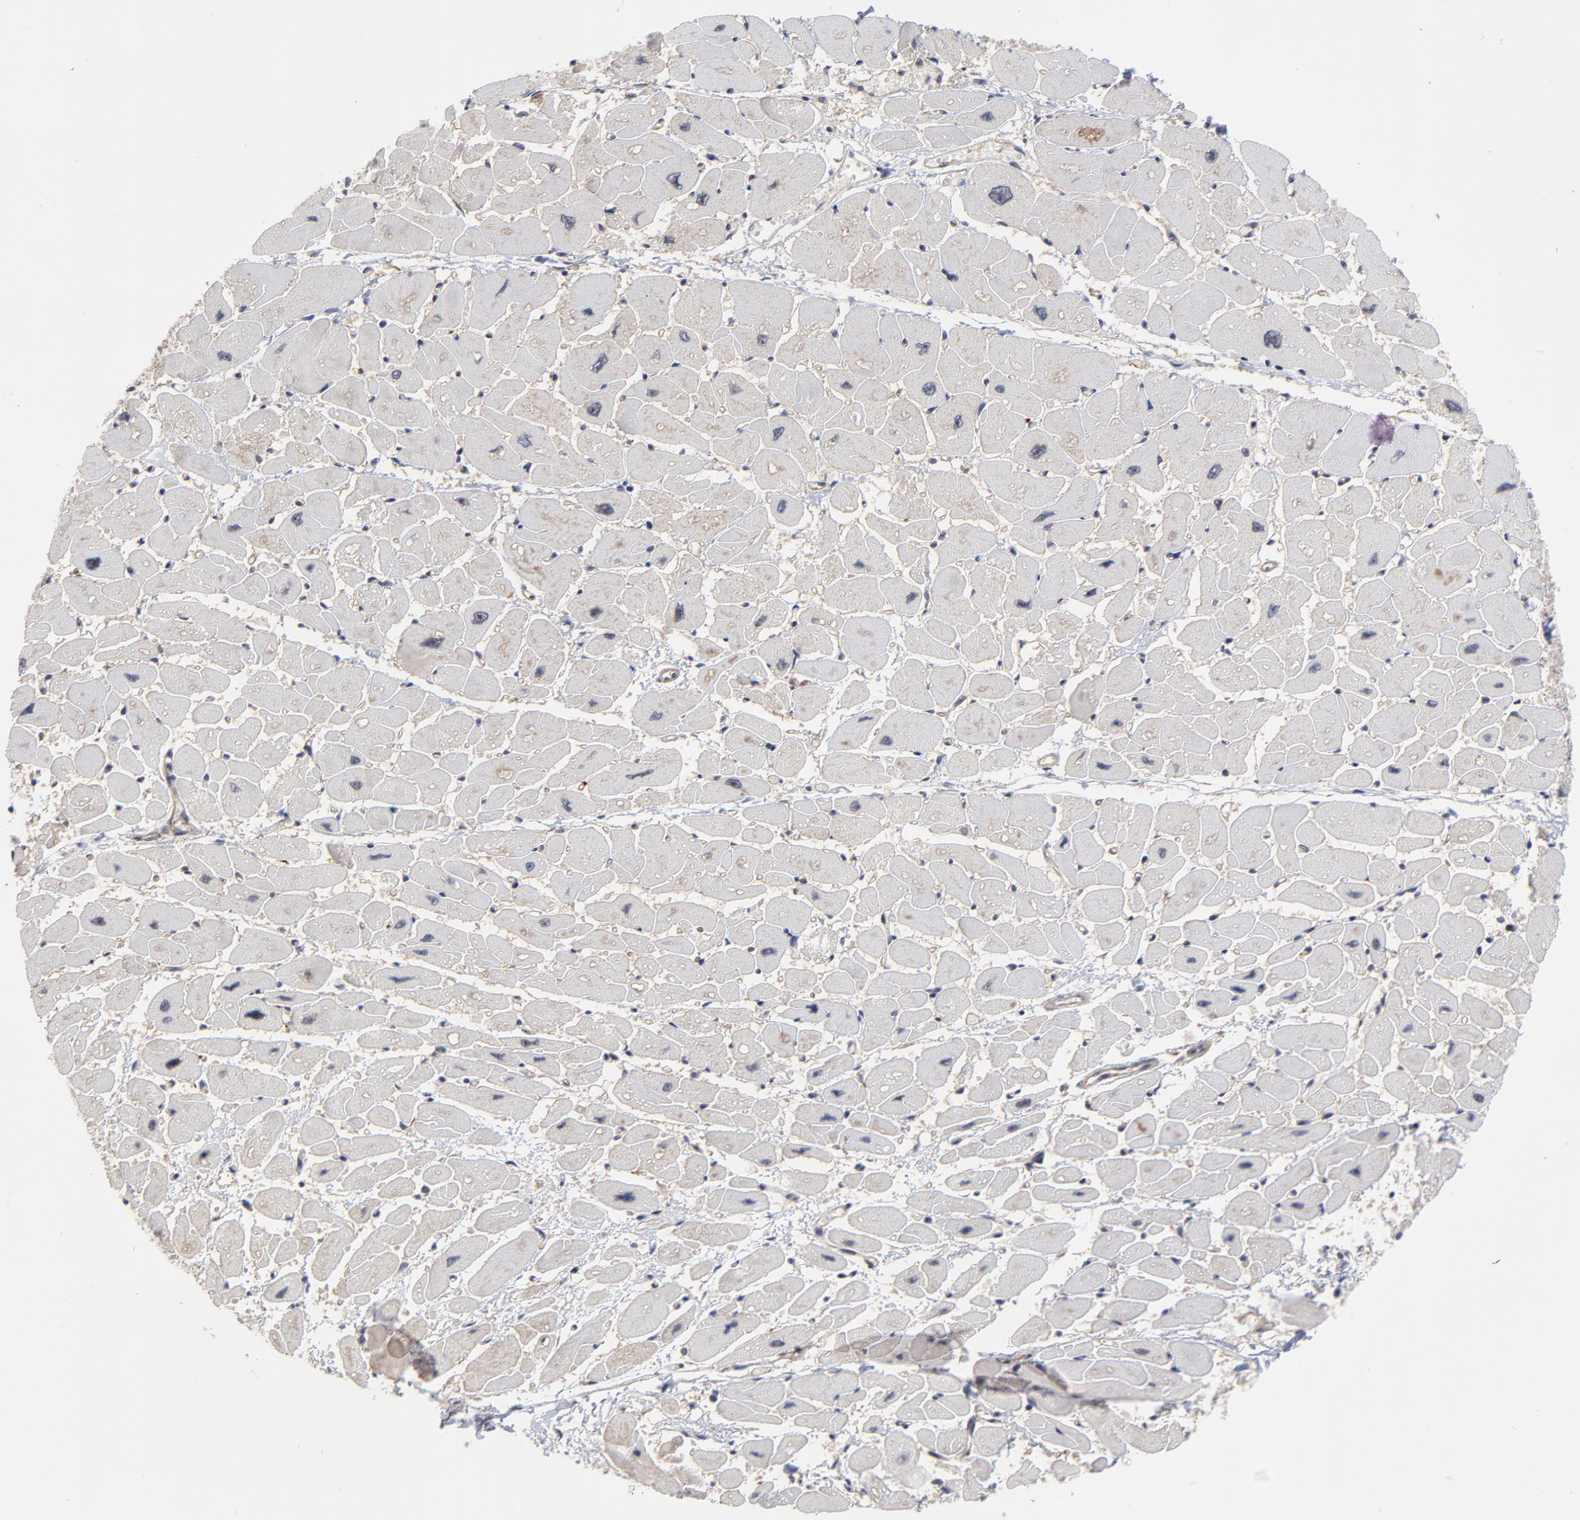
{"staining": {"intensity": "weak", "quantity": "25%-75%", "location": "cytoplasmic/membranous"}, "tissue": "heart muscle", "cell_type": "Cardiomyocytes", "image_type": "normal", "snomed": [{"axis": "morphology", "description": "Normal tissue, NOS"}, {"axis": "topography", "description": "Heart"}], "caption": "The immunohistochemical stain shows weak cytoplasmic/membranous expression in cardiomyocytes of benign heart muscle.", "gene": "ZNF157", "patient": {"sex": "female", "age": 54}}